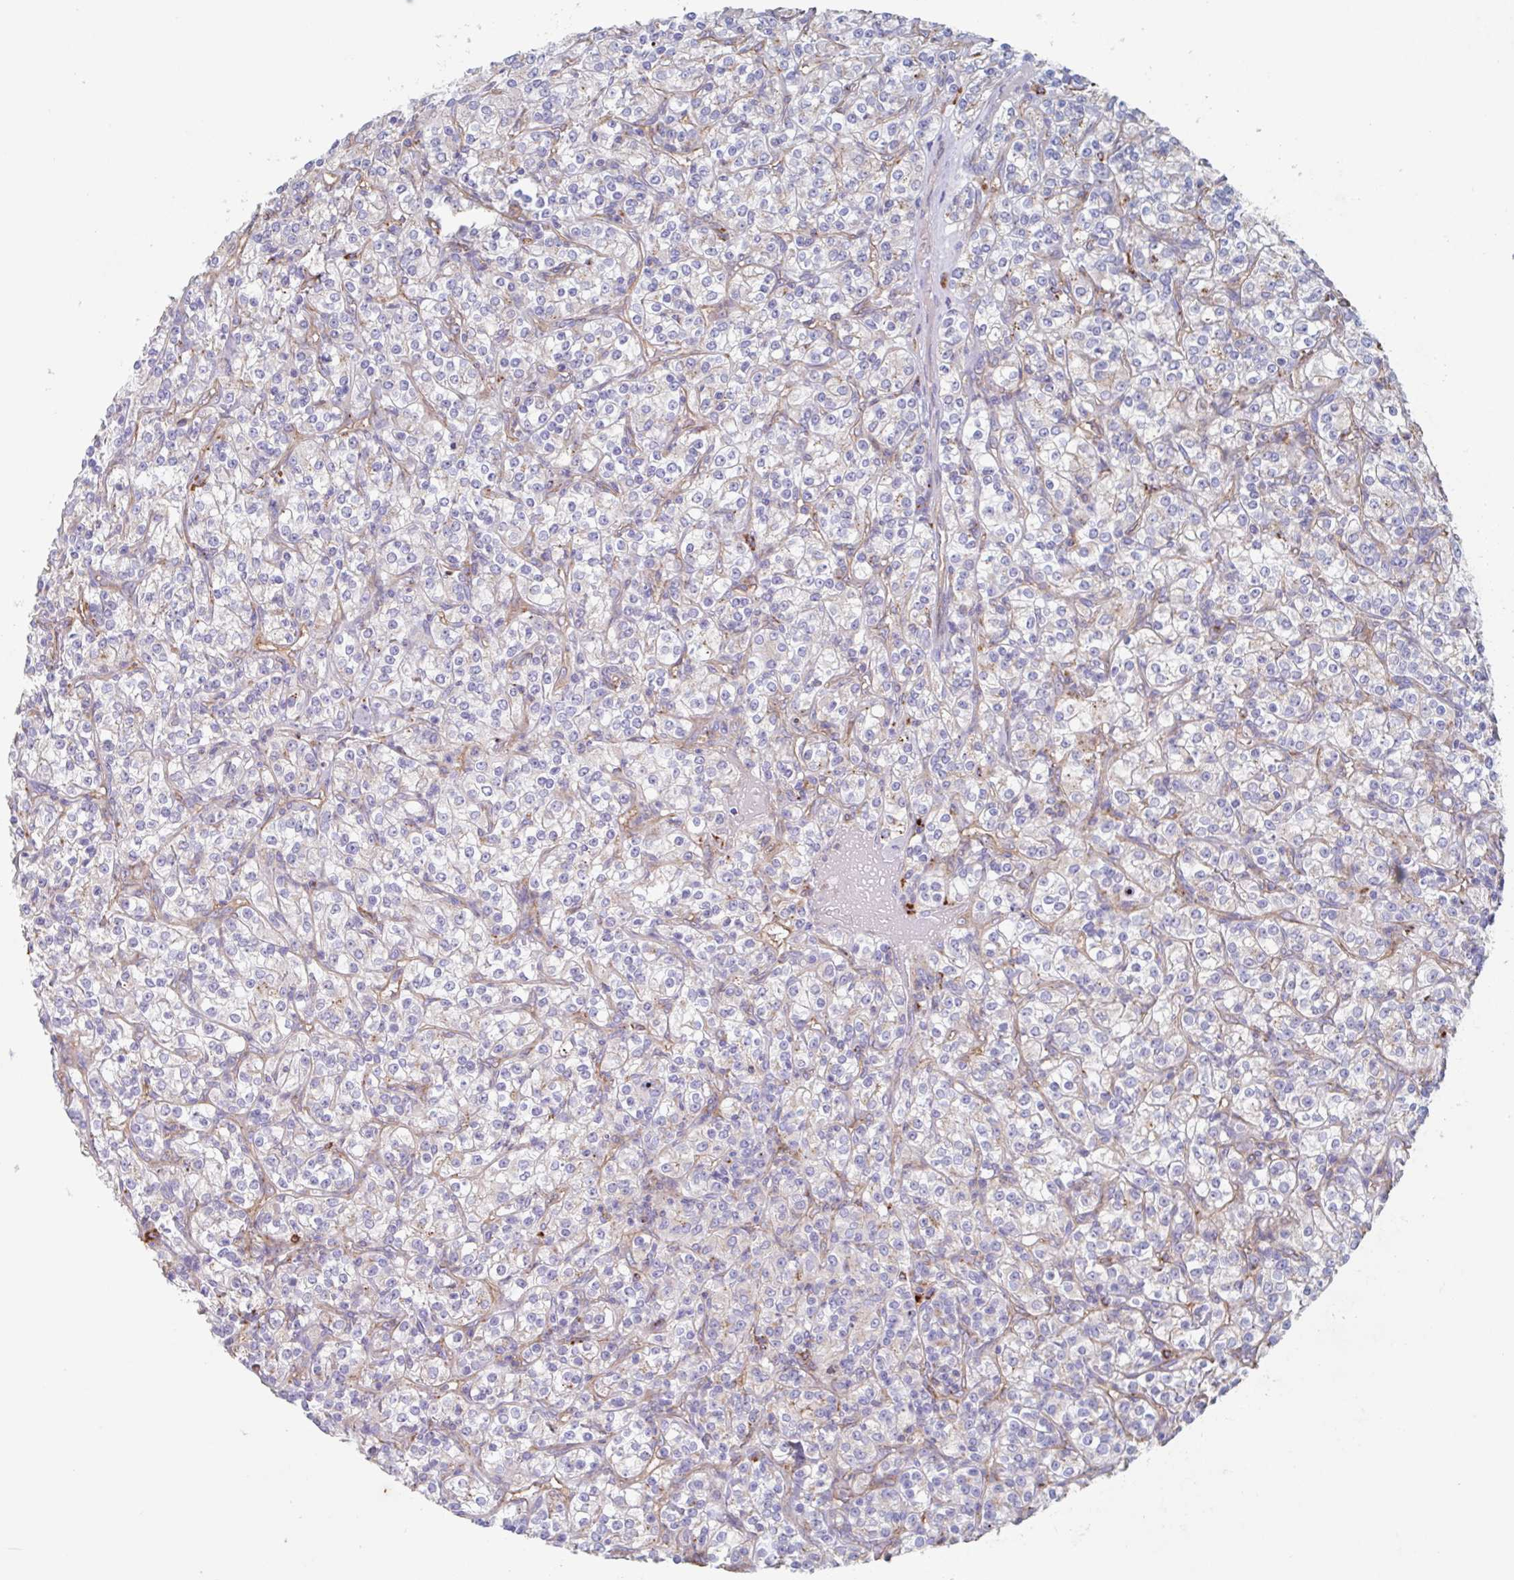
{"staining": {"intensity": "negative", "quantity": "none", "location": "none"}, "tissue": "renal cancer", "cell_type": "Tumor cells", "image_type": "cancer", "snomed": [{"axis": "morphology", "description": "Adenocarcinoma, NOS"}, {"axis": "topography", "description": "Kidney"}], "caption": "The histopathology image shows no significant positivity in tumor cells of adenocarcinoma (renal).", "gene": "MANBA", "patient": {"sex": "male", "age": 77}}